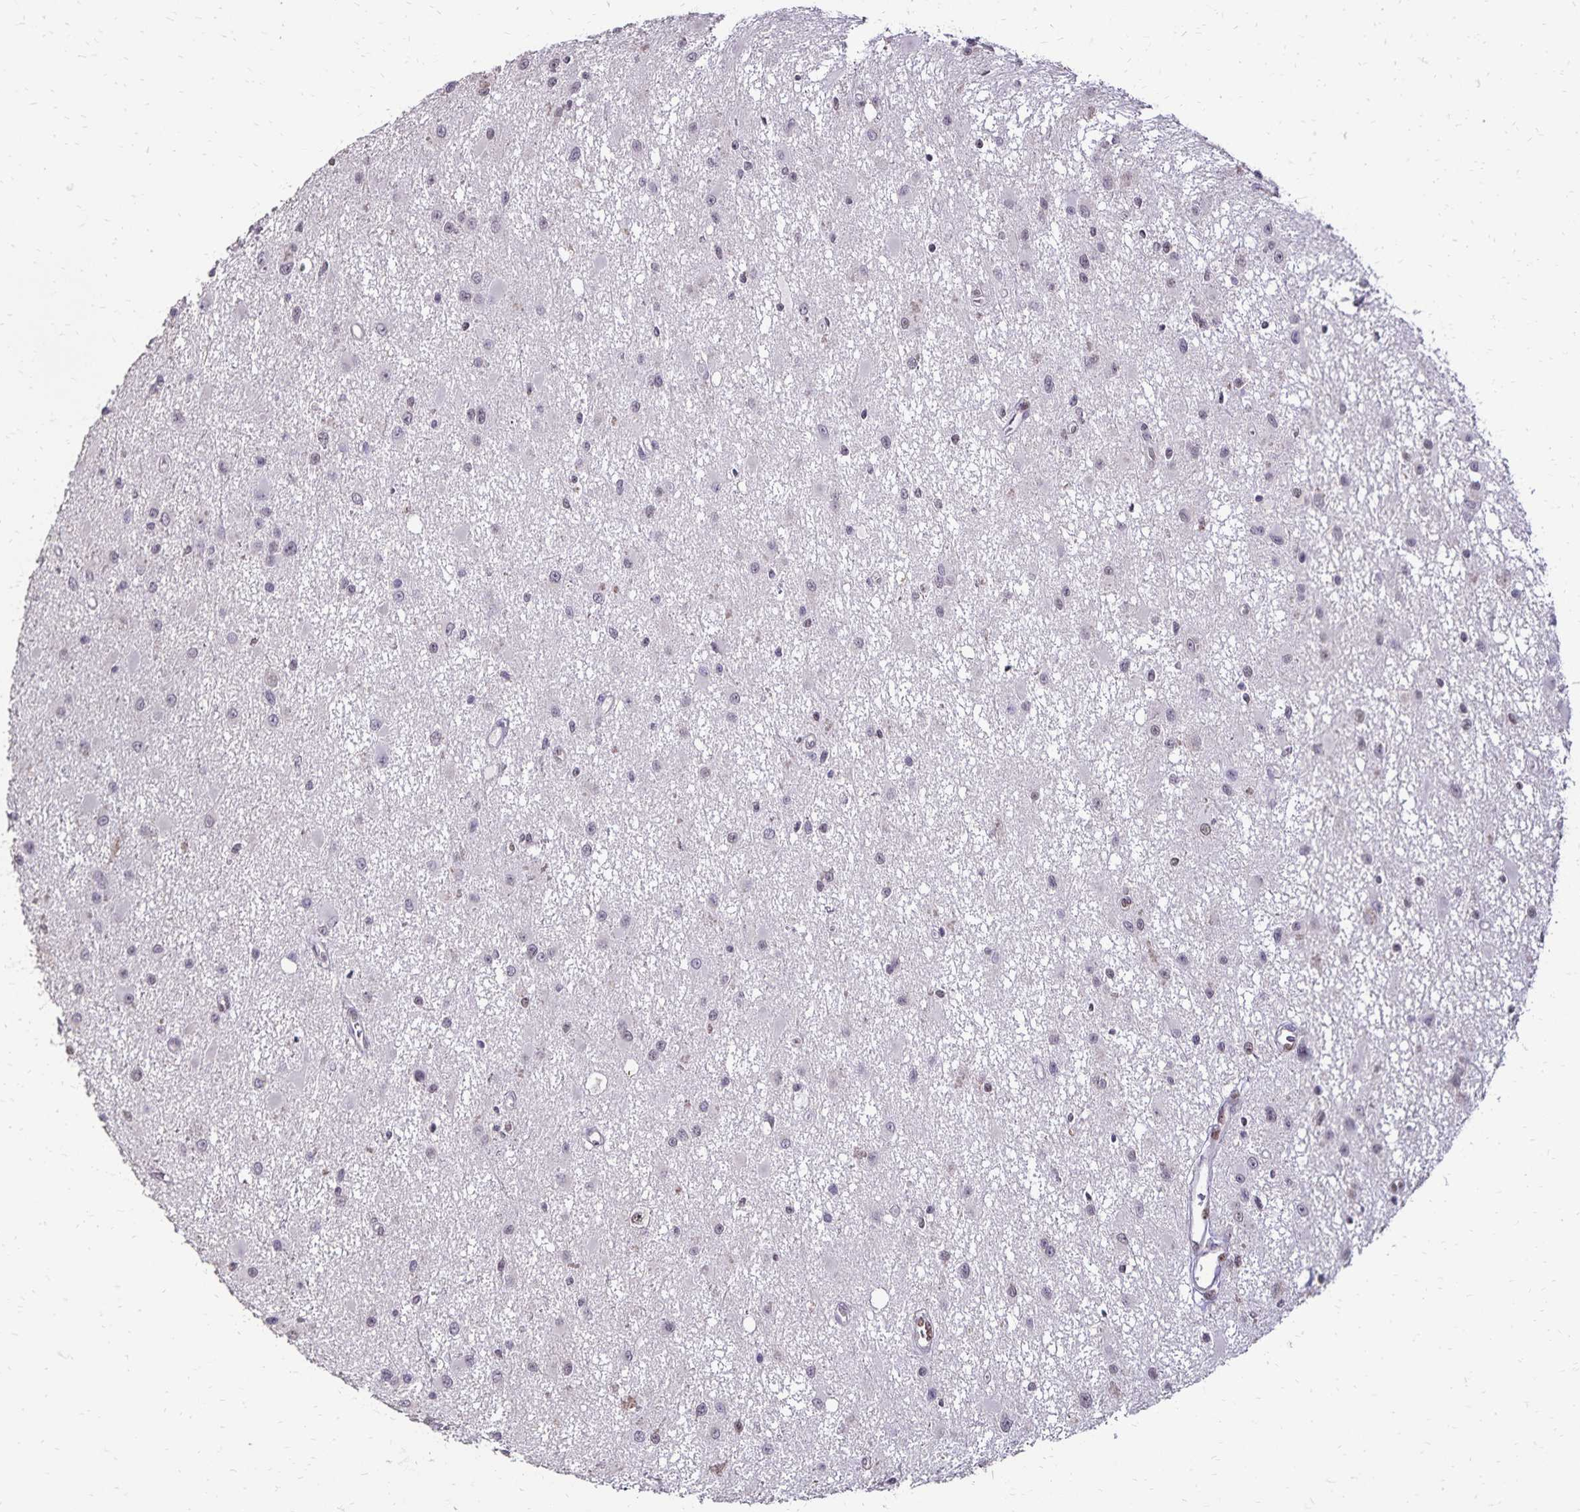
{"staining": {"intensity": "negative", "quantity": "none", "location": "none"}, "tissue": "glioma", "cell_type": "Tumor cells", "image_type": "cancer", "snomed": [{"axis": "morphology", "description": "Glioma, malignant, High grade"}, {"axis": "topography", "description": "Brain"}], "caption": "This histopathology image is of glioma stained with immunohistochemistry to label a protein in brown with the nuclei are counter-stained blue. There is no positivity in tumor cells.", "gene": "POLB", "patient": {"sex": "male", "age": 54}}